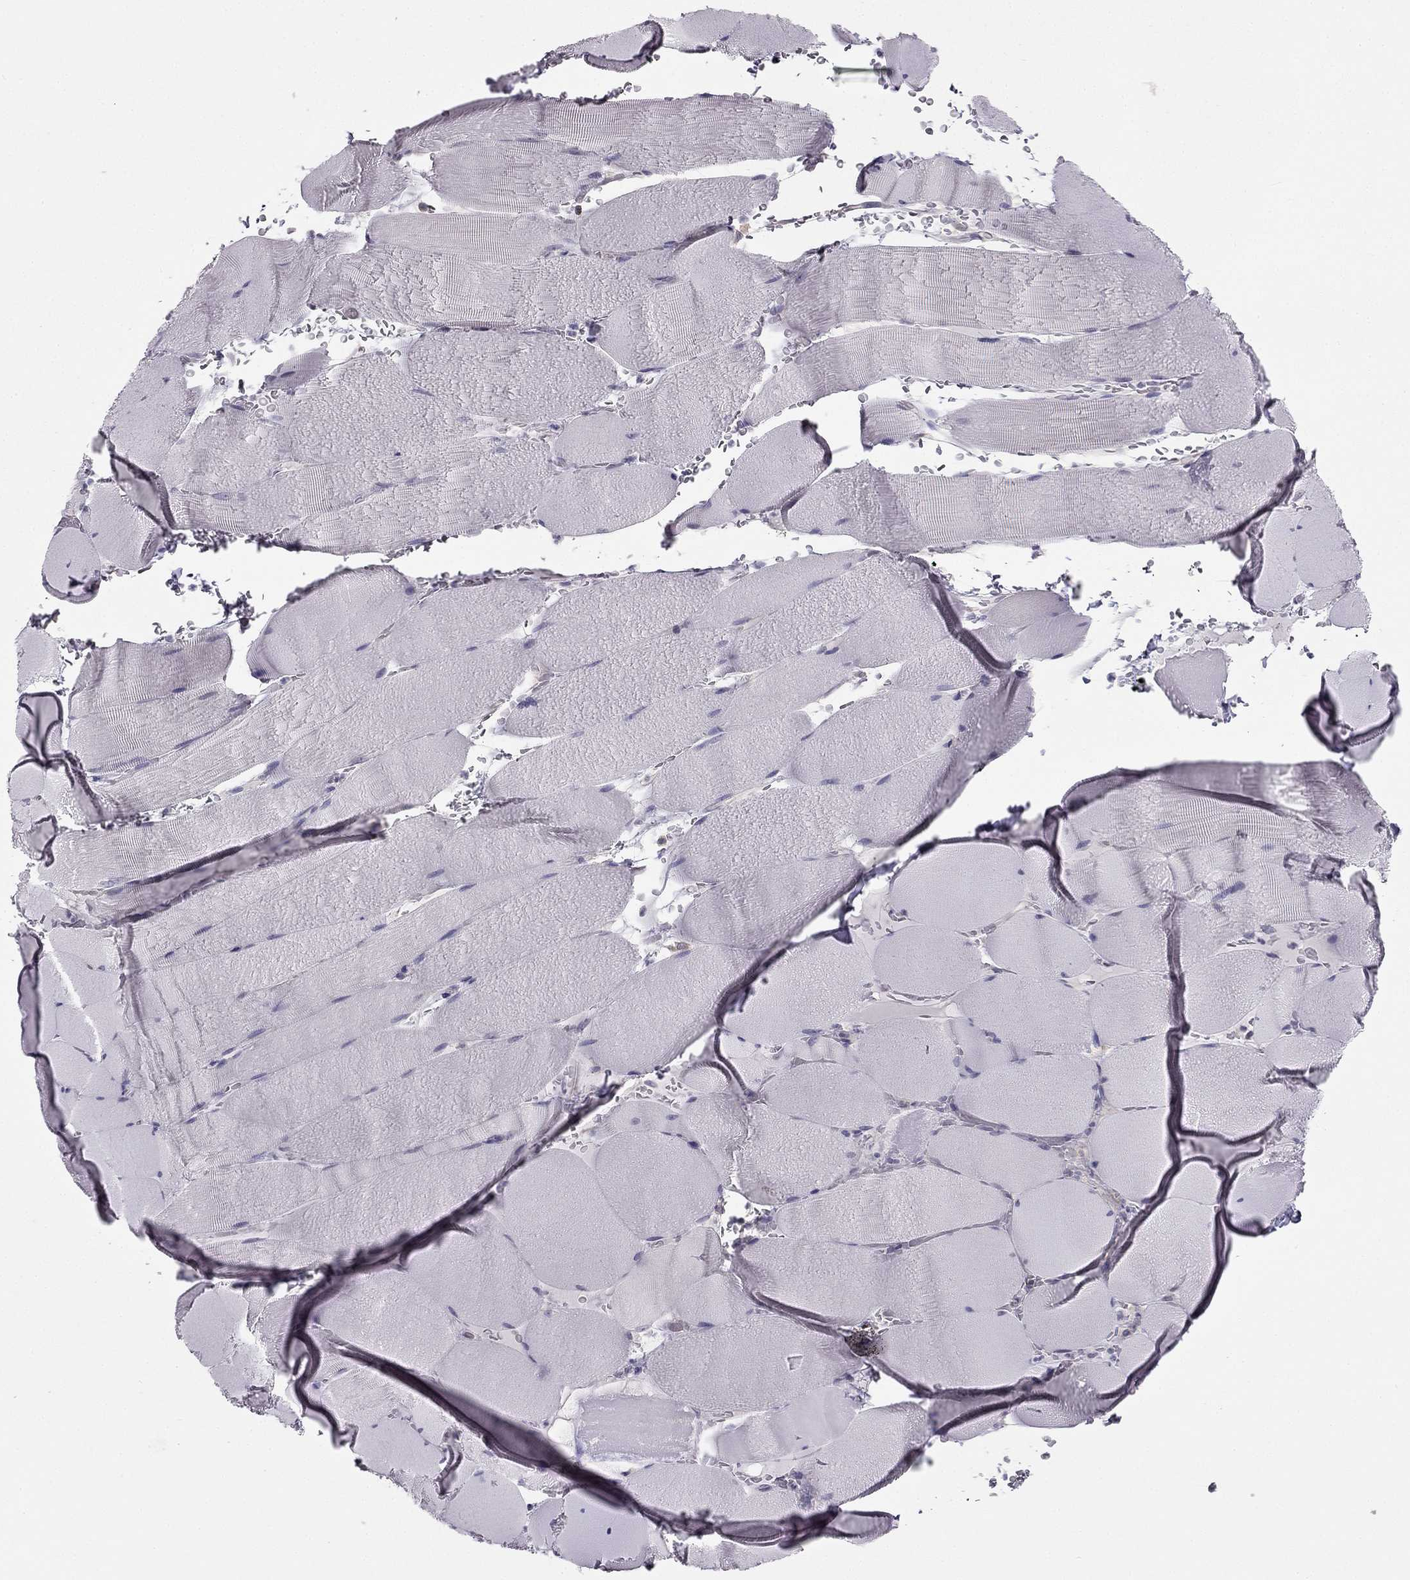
{"staining": {"intensity": "negative", "quantity": "none", "location": "none"}, "tissue": "skeletal muscle", "cell_type": "Myocytes", "image_type": "normal", "snomed": [{"axis": "morphology", "description": "Normal tissue, NOS"}, {"axis": "topography", "description": "Skeletal muscle"}], "caption": "DAB (3,3'-diaminobenzidine) immunohistochemical staining of normal human skeletal muscle shows no significant staining in myocytes.", "gene": "HSFX1", "patient": {"sex": "male", "age": 56}}